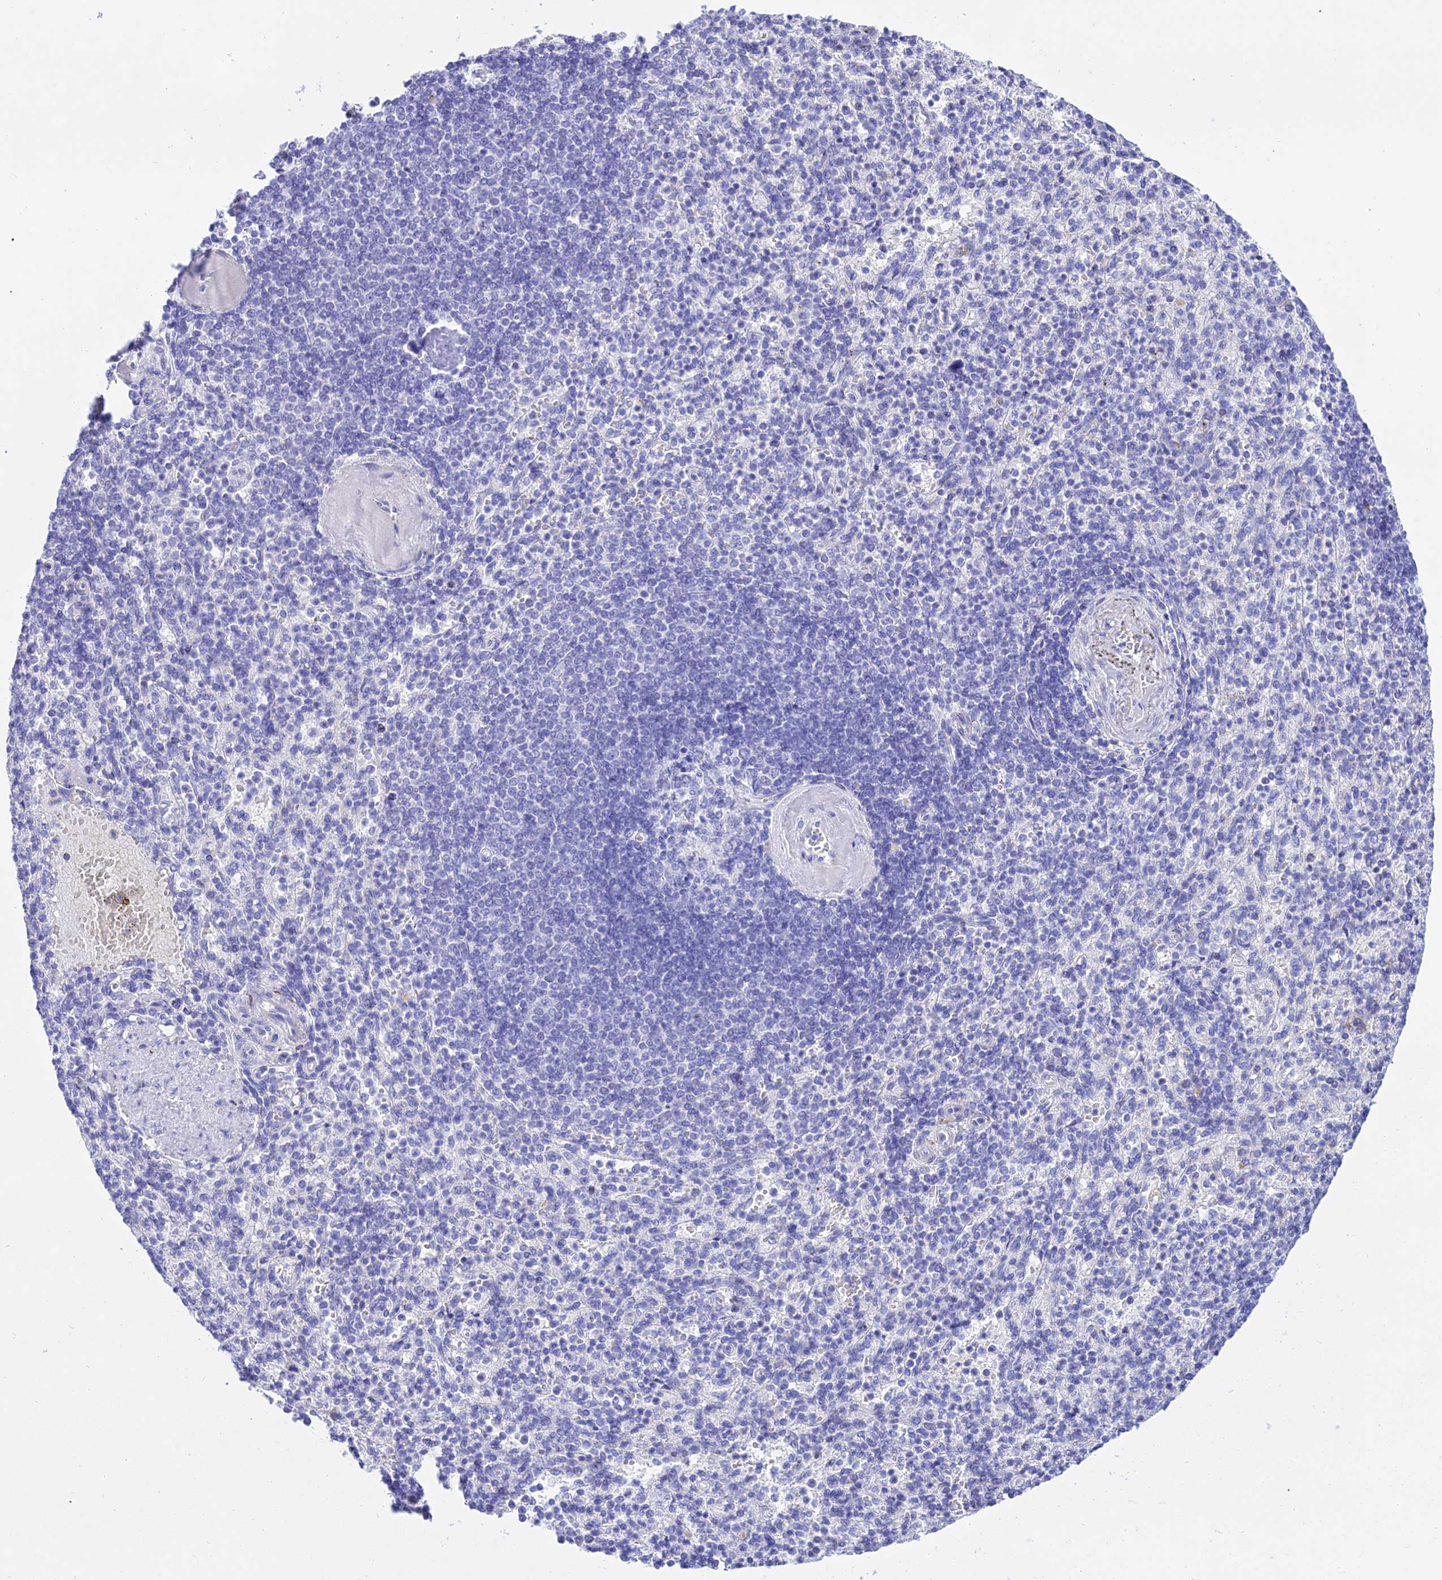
{"staining": {"intensity": "negative", "quantity": "none", "location": "none"}, "tissue": "spleen", "cell_type": "Cells in red pulp", "image_type": "normal", "snomed": [{"axis": "morphology", "description": "Normal tissue, NOS"}, {"axis": "topography", "description": "Spleen"}], "caption": "Immunohistochemistry (IHC) histopathology image of benign human spleen stained for a protein (brown), which displays no staining in cells in red pulp.", "gene": "DEFB107A", "patient": {"sex": "female", "age": 74}}